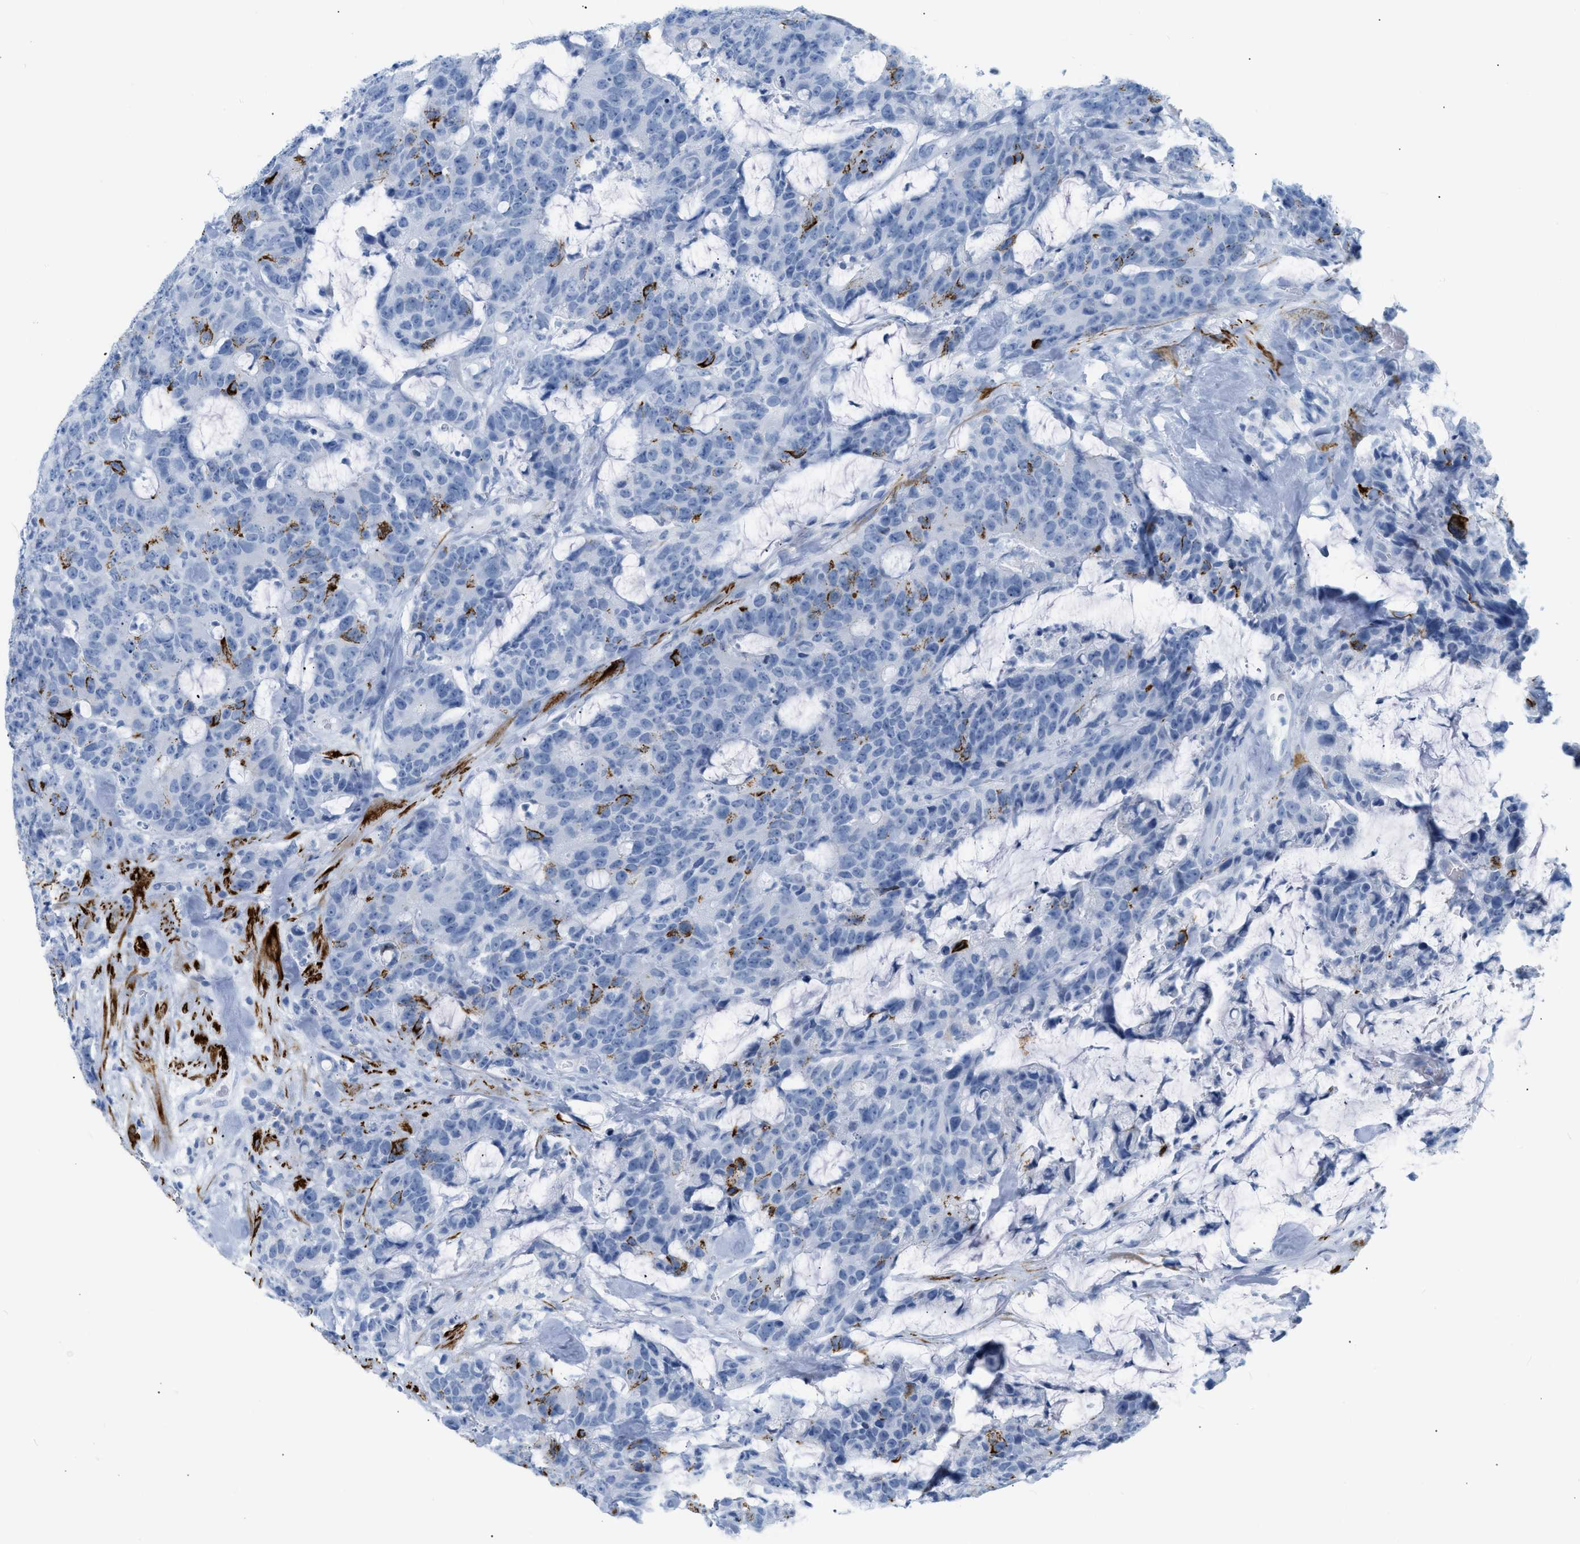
{"staining": {"intensity": "negative", "quantity": "none", "location": "none"}, "tissue": "colorectal cancer", "cell_type": "Tumor cells", "image_type": "cancer", "snomed": [{"axis": "morphology", "description": "Adenocarcinoma, NOS"}, {"axis": "topography", "description": "Colon"}], "caption": "Immunohistochemical staining of colorectal cancer reveals no significant positivity in tumor cells.", "gene": "DES", "patient": {"sex": "female", "age": 86}}